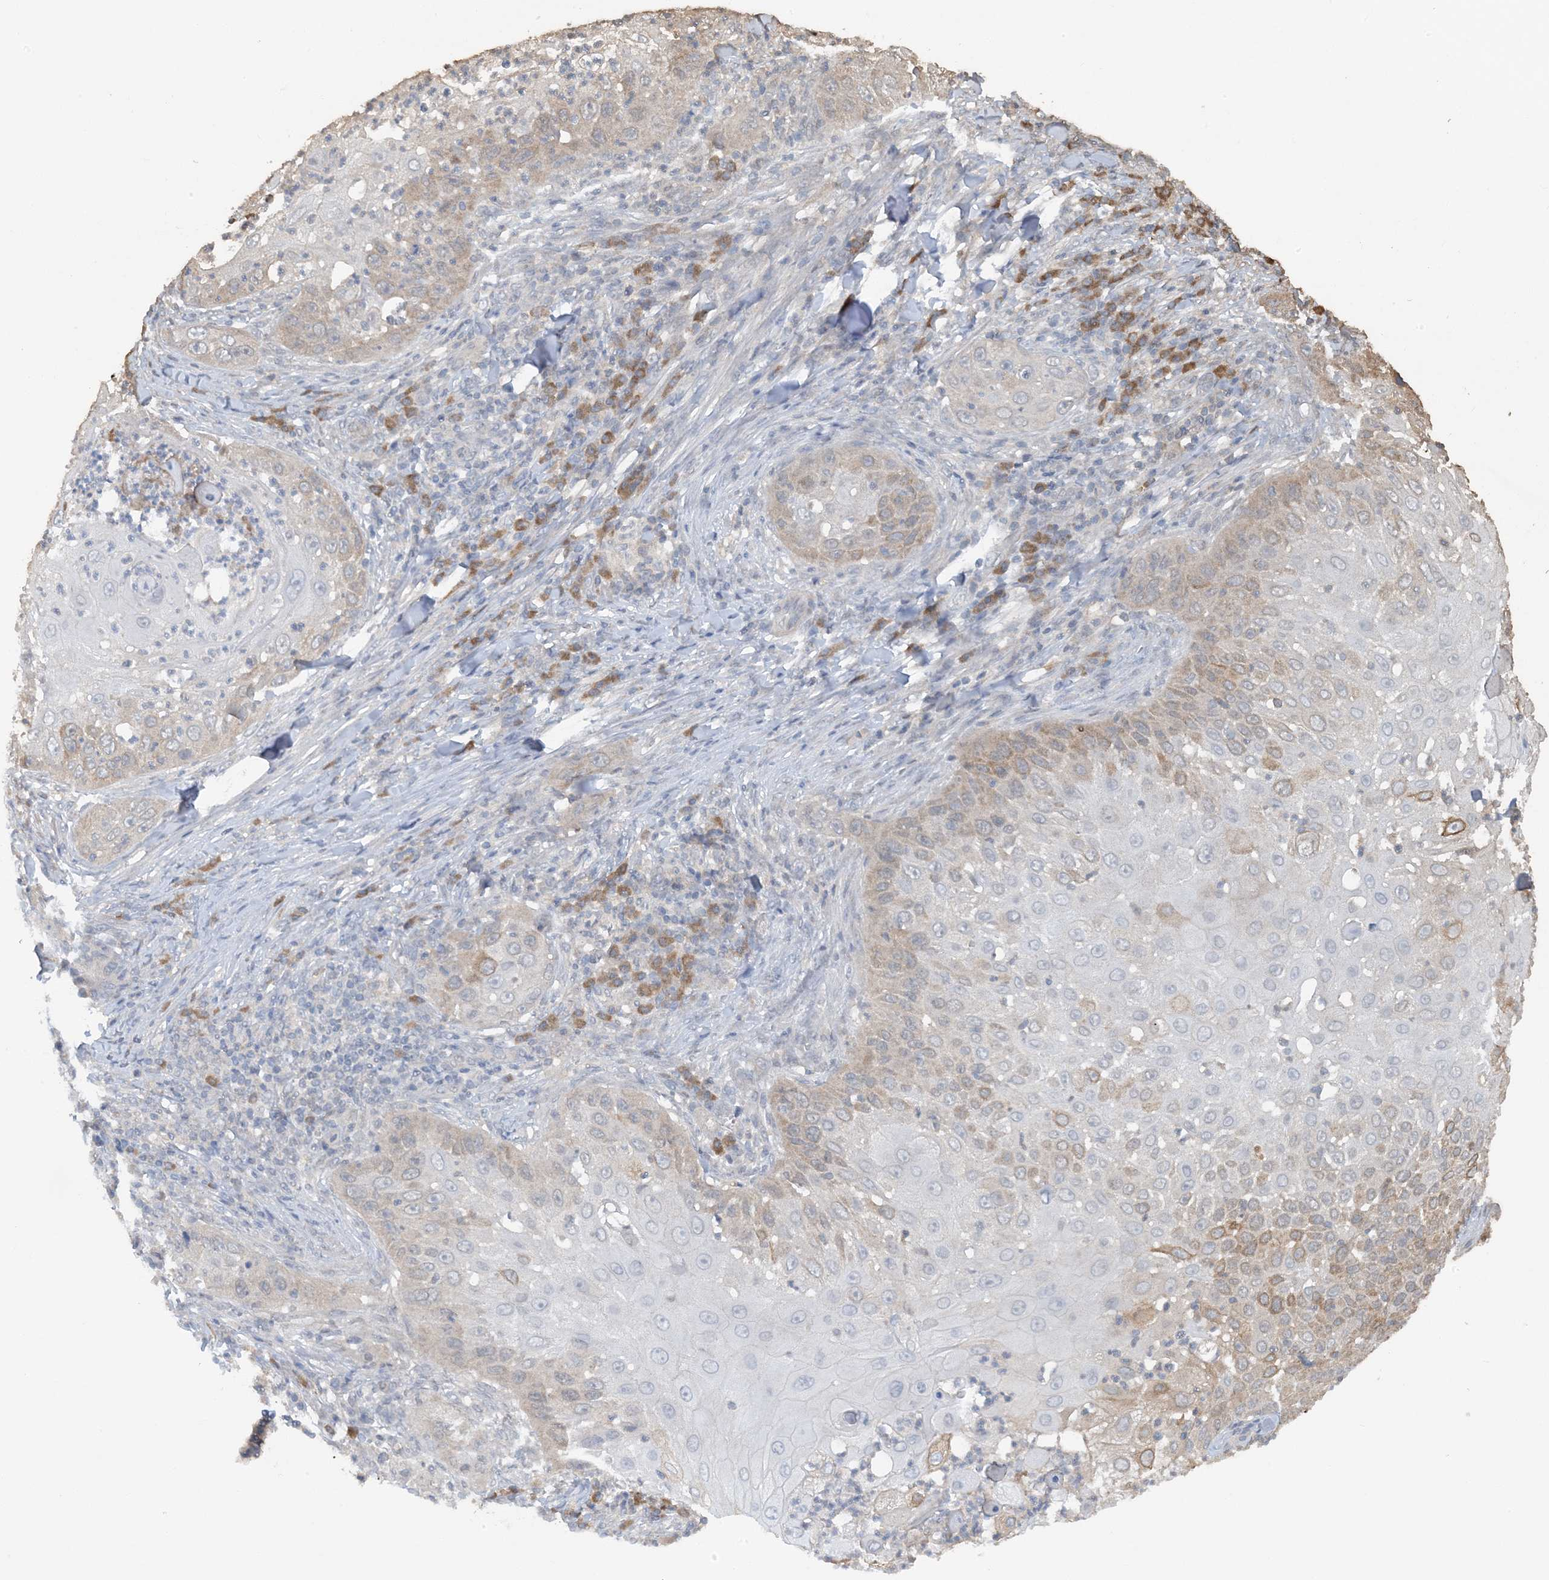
{"staining": {"intensity": "weak", "quantity": "<25%", "location": "cytoplasmic/membranous"}, "tissue": "skin cancer", "cell_type": "Tumor cells", "image_type": "cancer", "snomed": [{"axis": "morphology", "description": "Squamous cell carcinoma, NOS"}, {"axis": "topography", "description": "Skin"}], "caption": "Immunohistochemistry (IHC) micrograph of human skin squamous cell carcinoma stained for a protein (brown), which exhibits no staining in tumor cells. (Immunohistochemistry, brightfield microscopy, high magnification).", "gene": "ACYP2", "patient": {"sex": "female", "age": 44}}